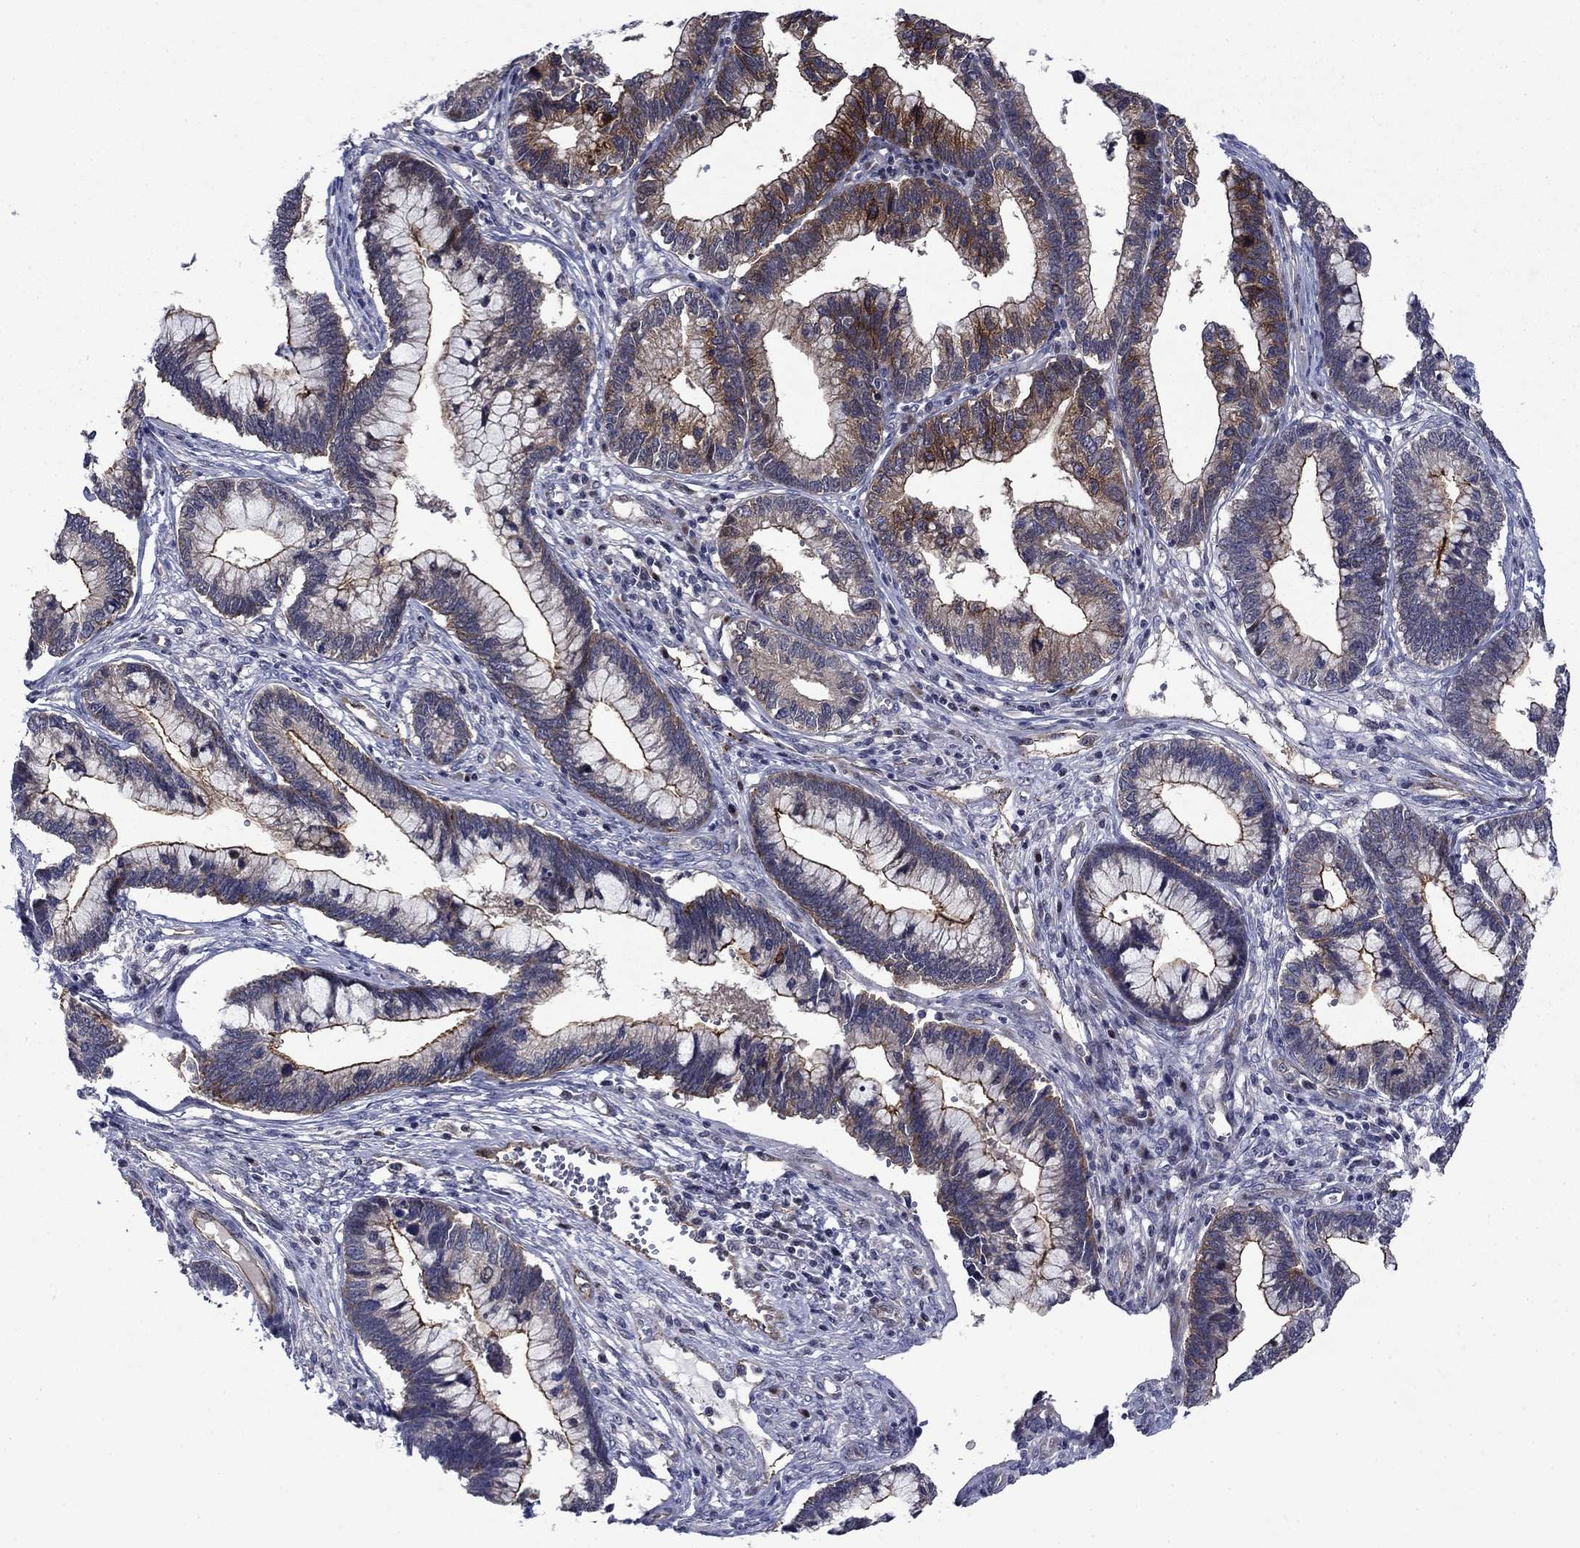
{"staining": {"intensity": "strong", "quantity": "<25%", "location": "cytoplasmic/membranous"}, "tissue": "cervical cancer", "cell_type": "Tumor cells", "image_type": "cancer", "snomed": [{"axis": "morphology", "description": "Adenocarcinoma, NOS"}, {"axis": "topography", "description": "Cervix"}], "caption": "Cervical cancer (adenocarcinoma) tissue shows strong cytoplasmic/membranous staining in approximately <25% of tumor cells, visualized by immunohistochemistry.", "gene": "SLC7A1", "patient": {"sex": "female", "age": 44}}